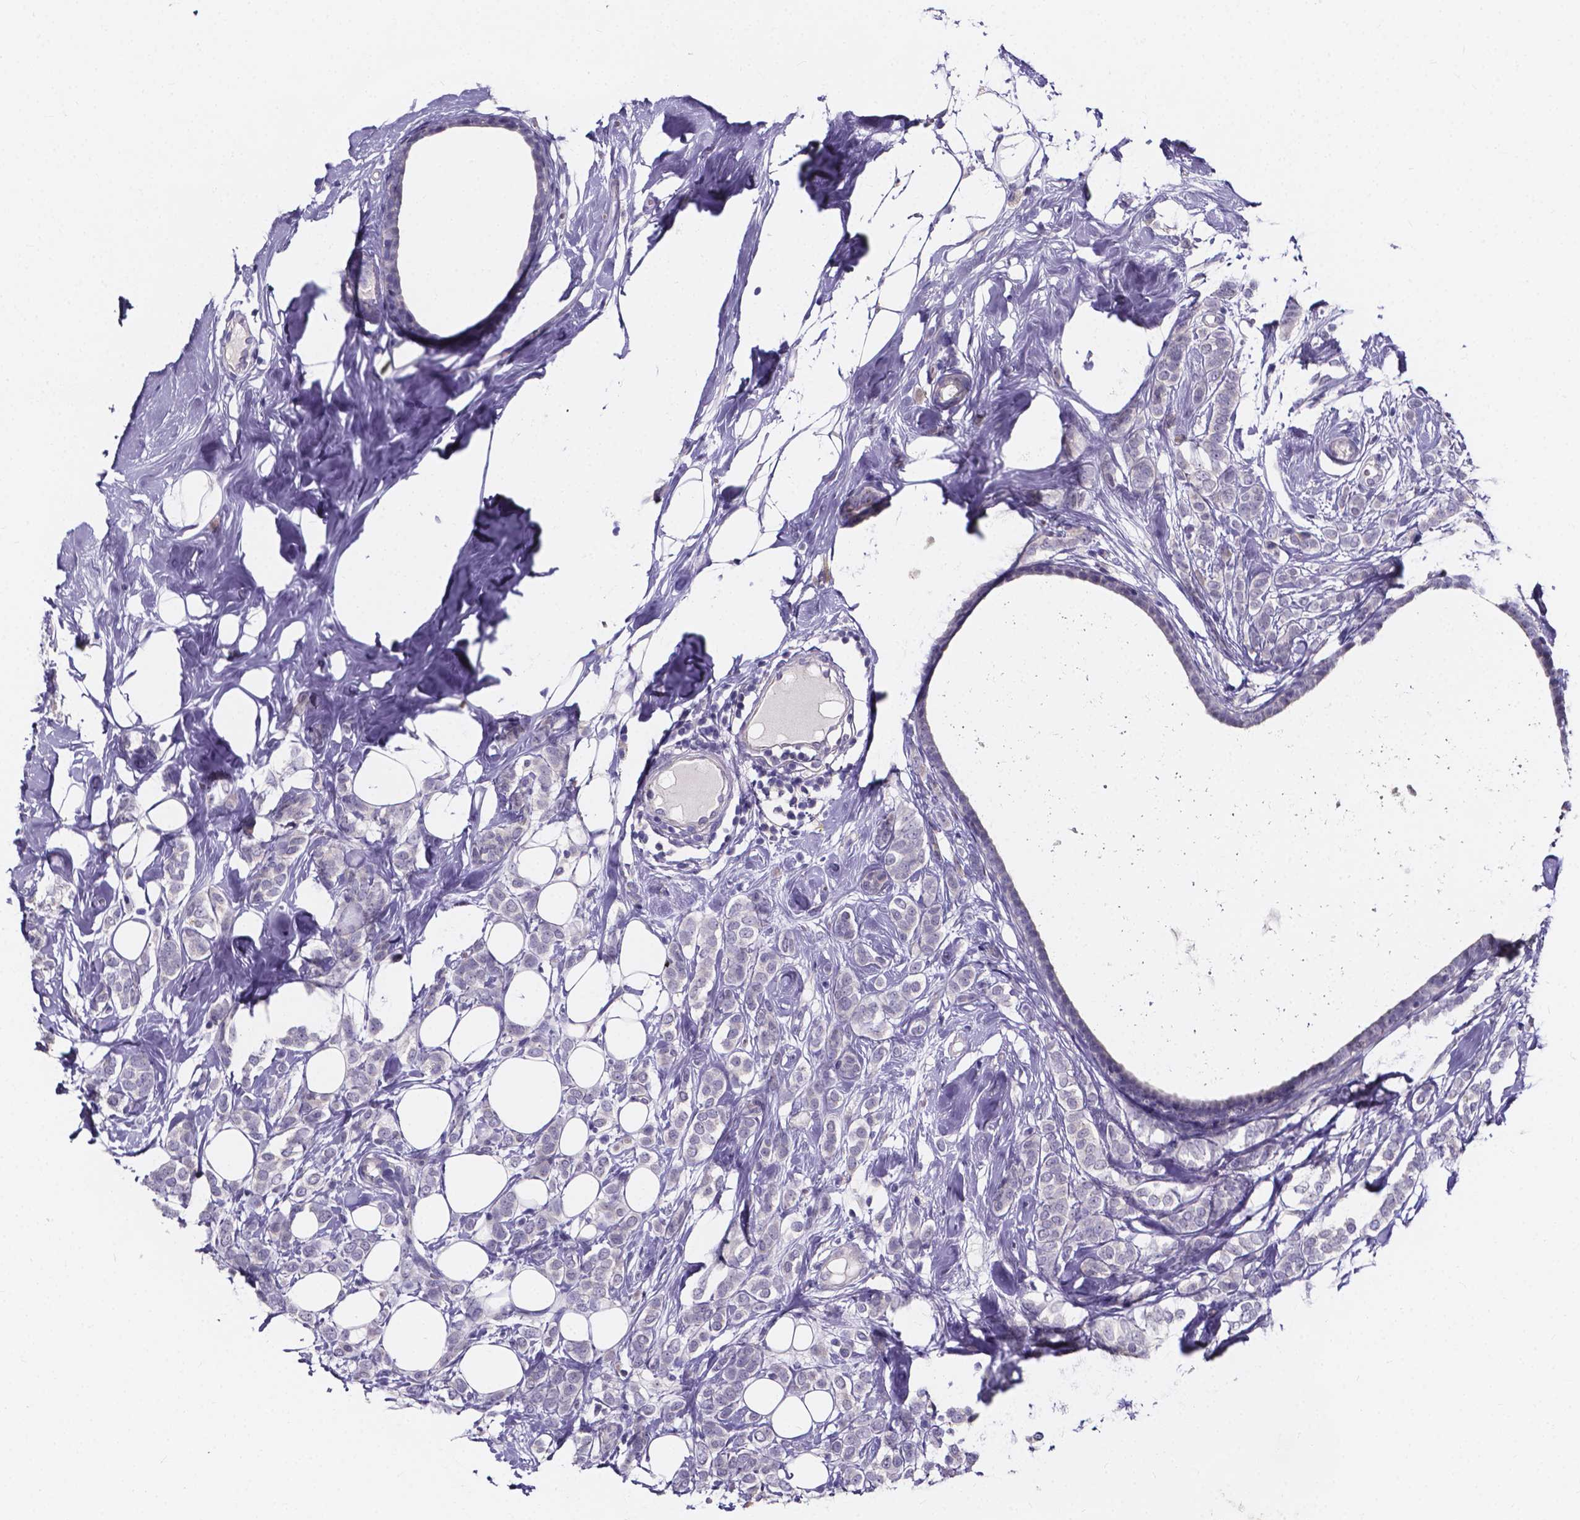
{"staining": {"intensity": "negative", "quantity": "none", "location": "none"}, "tissue": "breast cancer", "cell_type": "Tumor cells", "image_type": "cancer", "snomed": [{"axis": "morphology", "description": "Lobular carcinoma"}, {"axis": "topography", "description": "Breast"}], "caption": "This histopathology image is of breast cancer stained with IHC to label a protein in brown with the nuclei are counter-stained blue. There is no positivity in tumor cells.", "gene": "SPOCD1", "patient": {"sex": "female", "age": 49}}